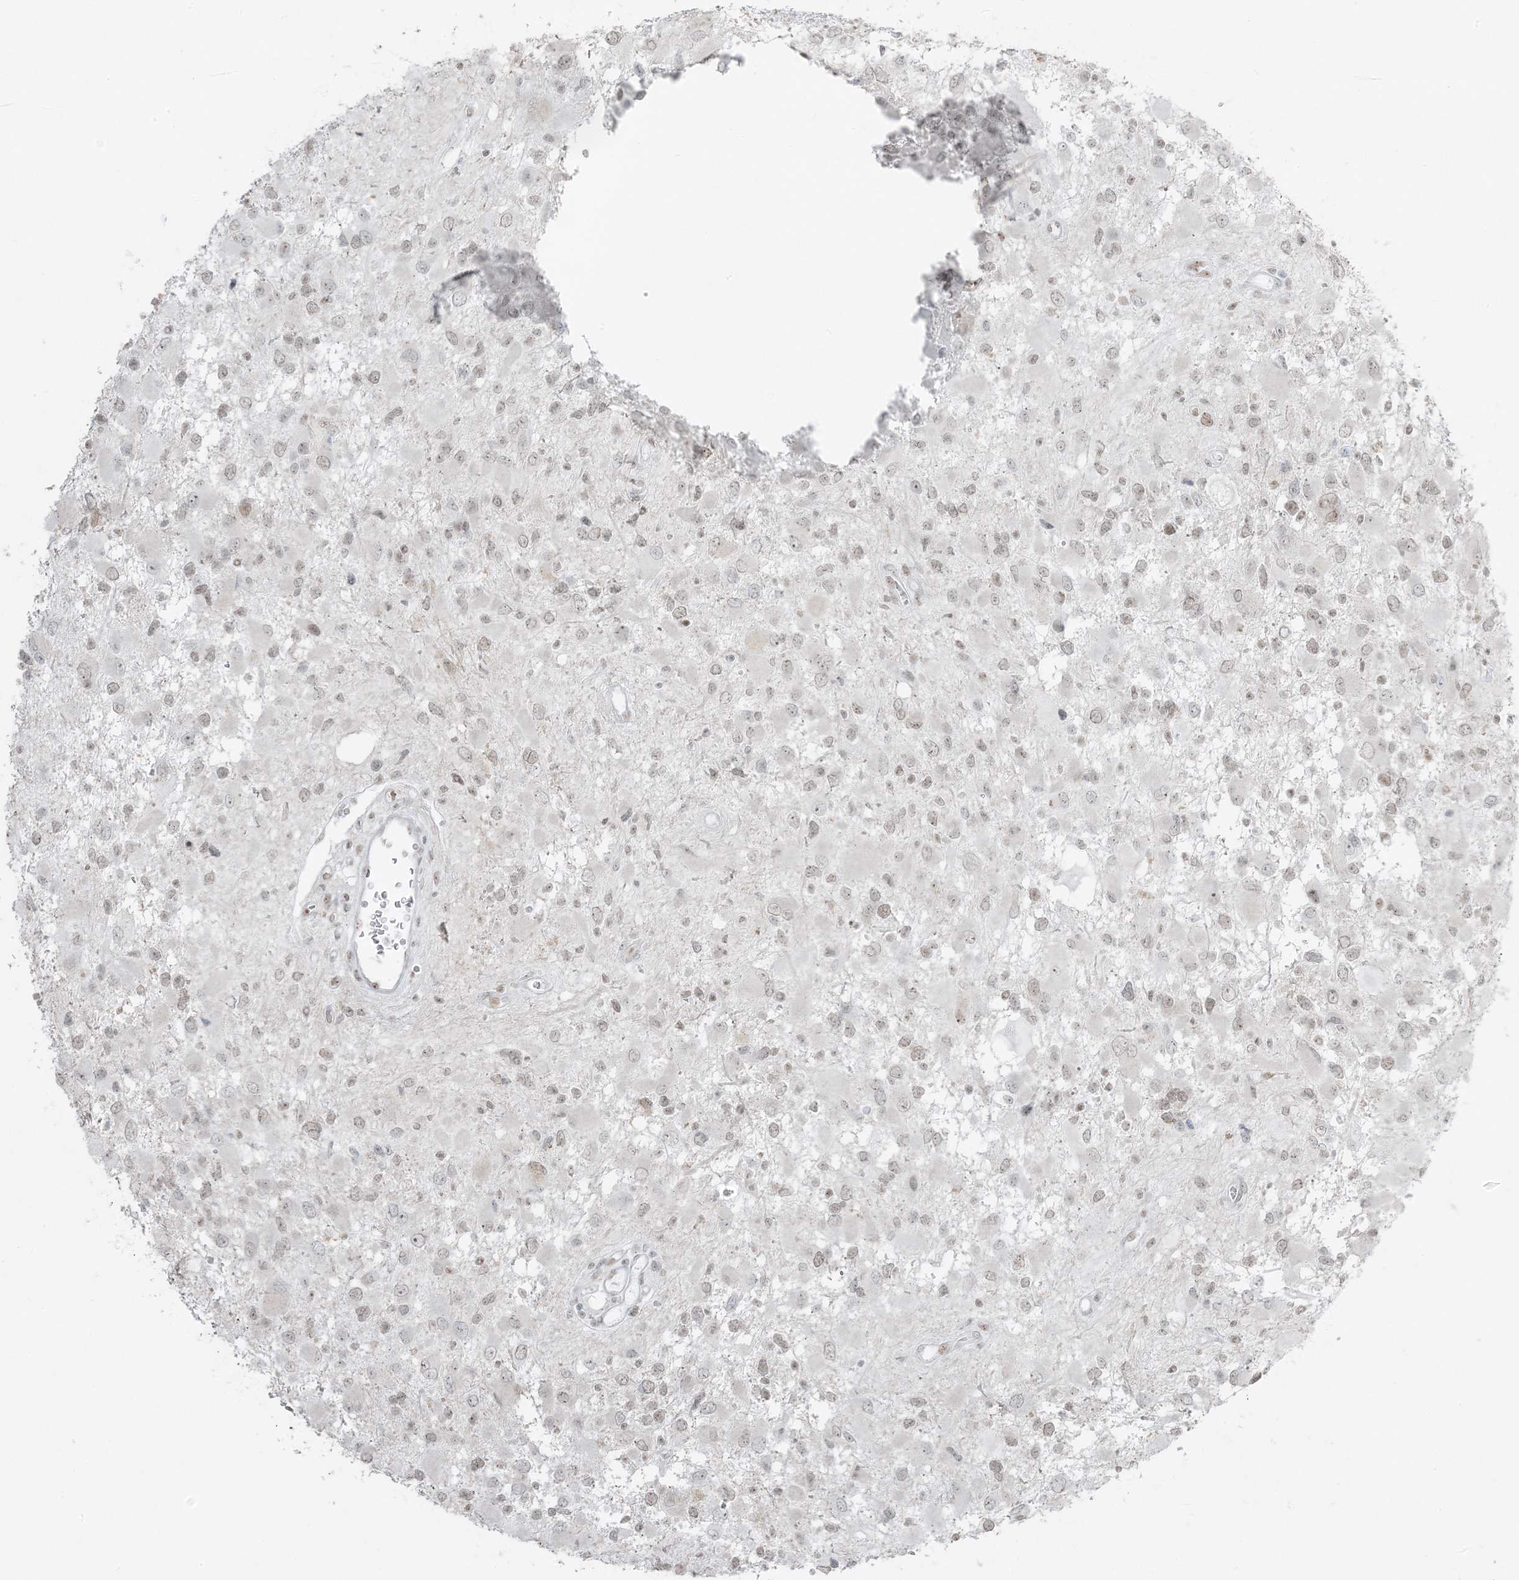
{"staining": {"intensity": "weak", "quantity": "25%-75%", "location": "nuclear"}, "tissue": "glioma", "cell_type": "Tumor cells", "image_type": "cancer", "snomed": [{"axis": "morphology", "description": "Glioma, malignant, High grade"}, {"axis": "topography", "description": "Brain"}], "caption": "Weak nuclear protein staining is identified in about 25%-75% of tumor cells in glioma.", "gene": "ZNF787", "patient": {"sex": "male", "age": 53}}